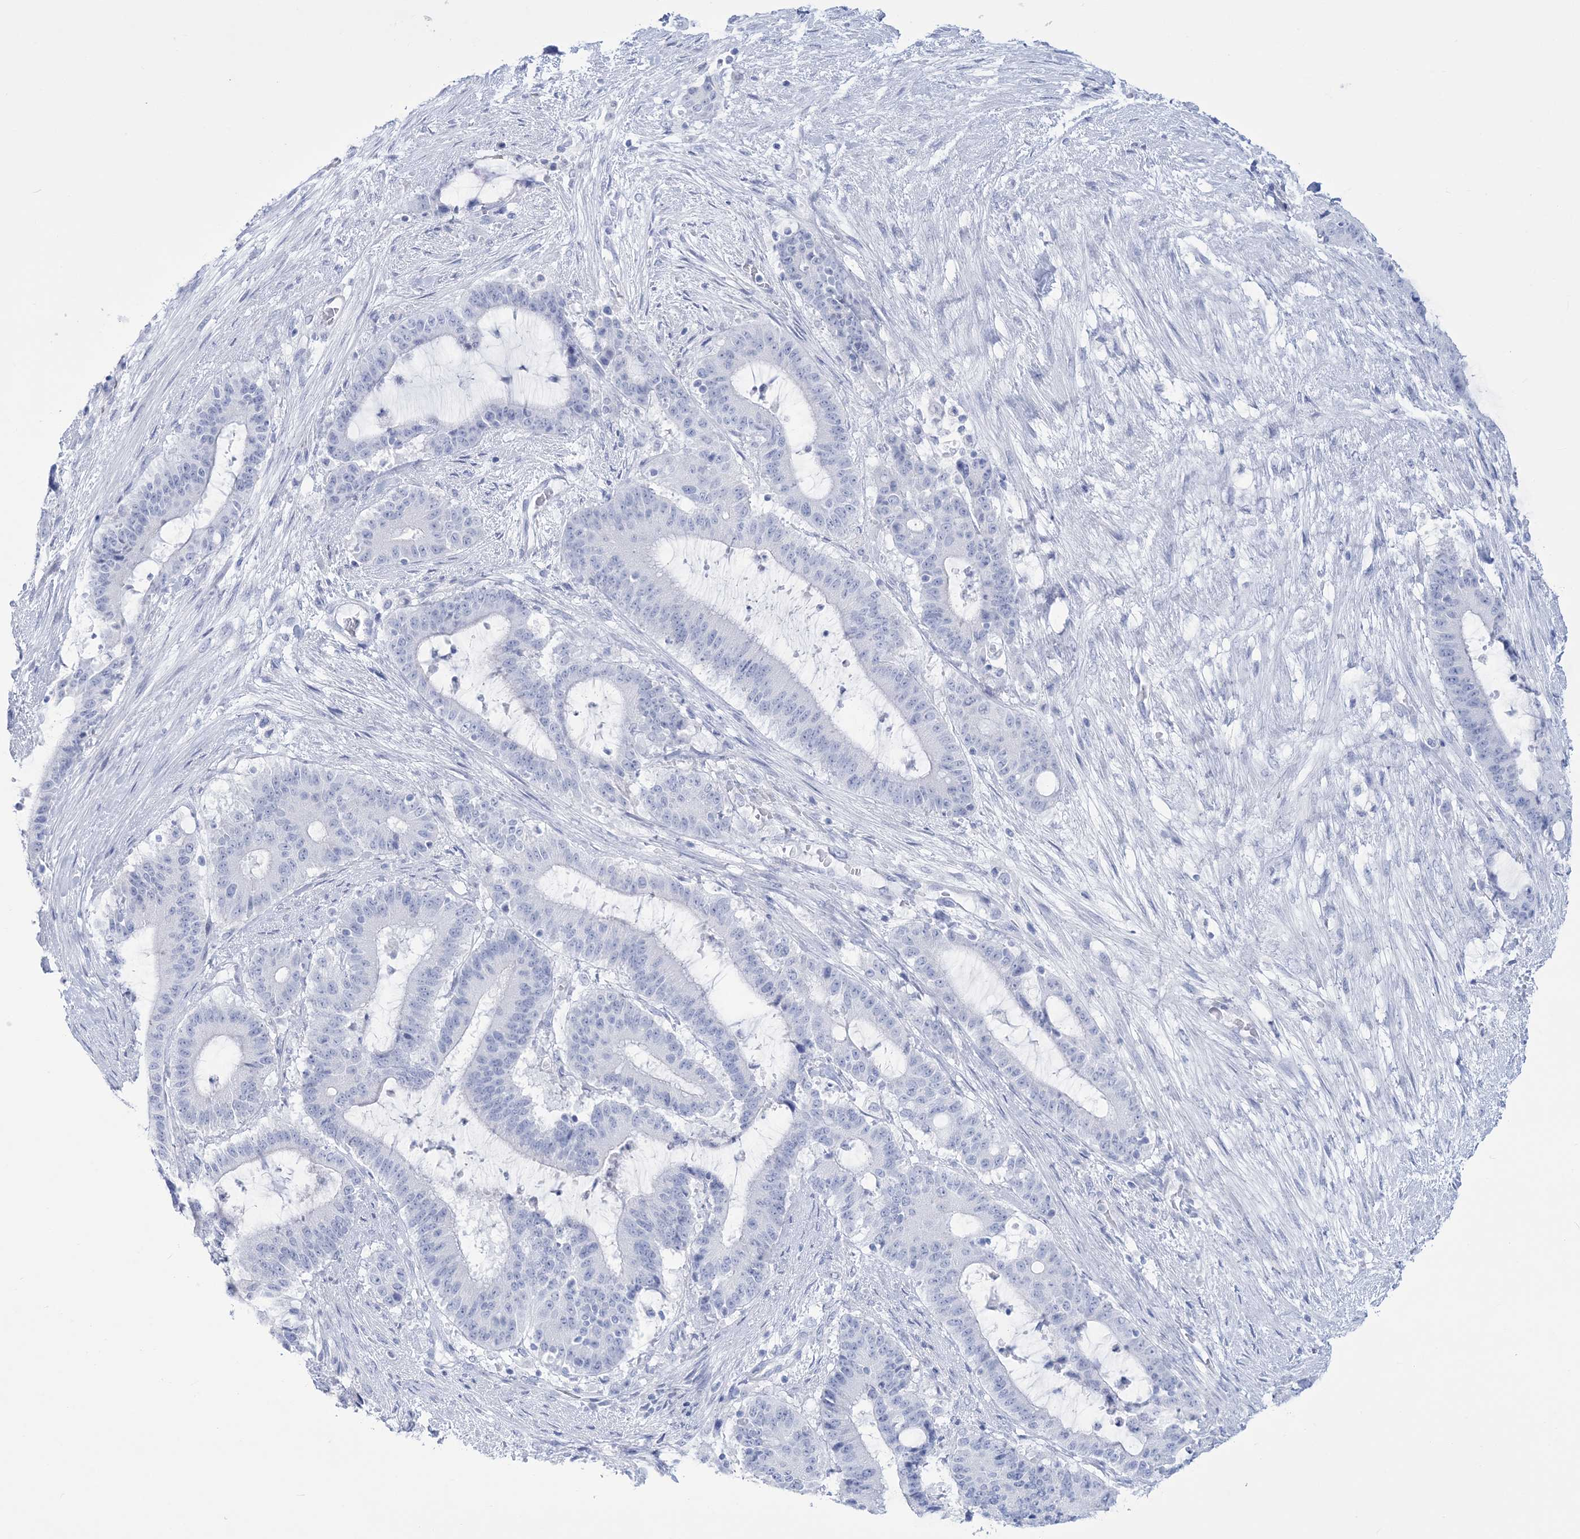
{"staining": {"intensity": "negative", "quantity": "none", "location": "none"}, "tissue": "liver cancer", "cell_type": "Tumor cells", "image_type": "cancer", "snomed": [{"axis": "morphology", "description": "Normal tissue, NOS"}, {"axis": "morphology", "description": "Cholangiocarcinoma"}, {"axis": "topography", "description": "Liver"}, {"axis": "topography", "description": "Peripheral nerve tissue"}], "caption": "A photomicrograph of liver cancer (cholangiocarcinoma) stained for a protein exhibits no brown staining in tumor cells.", "gene": "RBP2", "patient": {"sex": "female", "age": 73}}